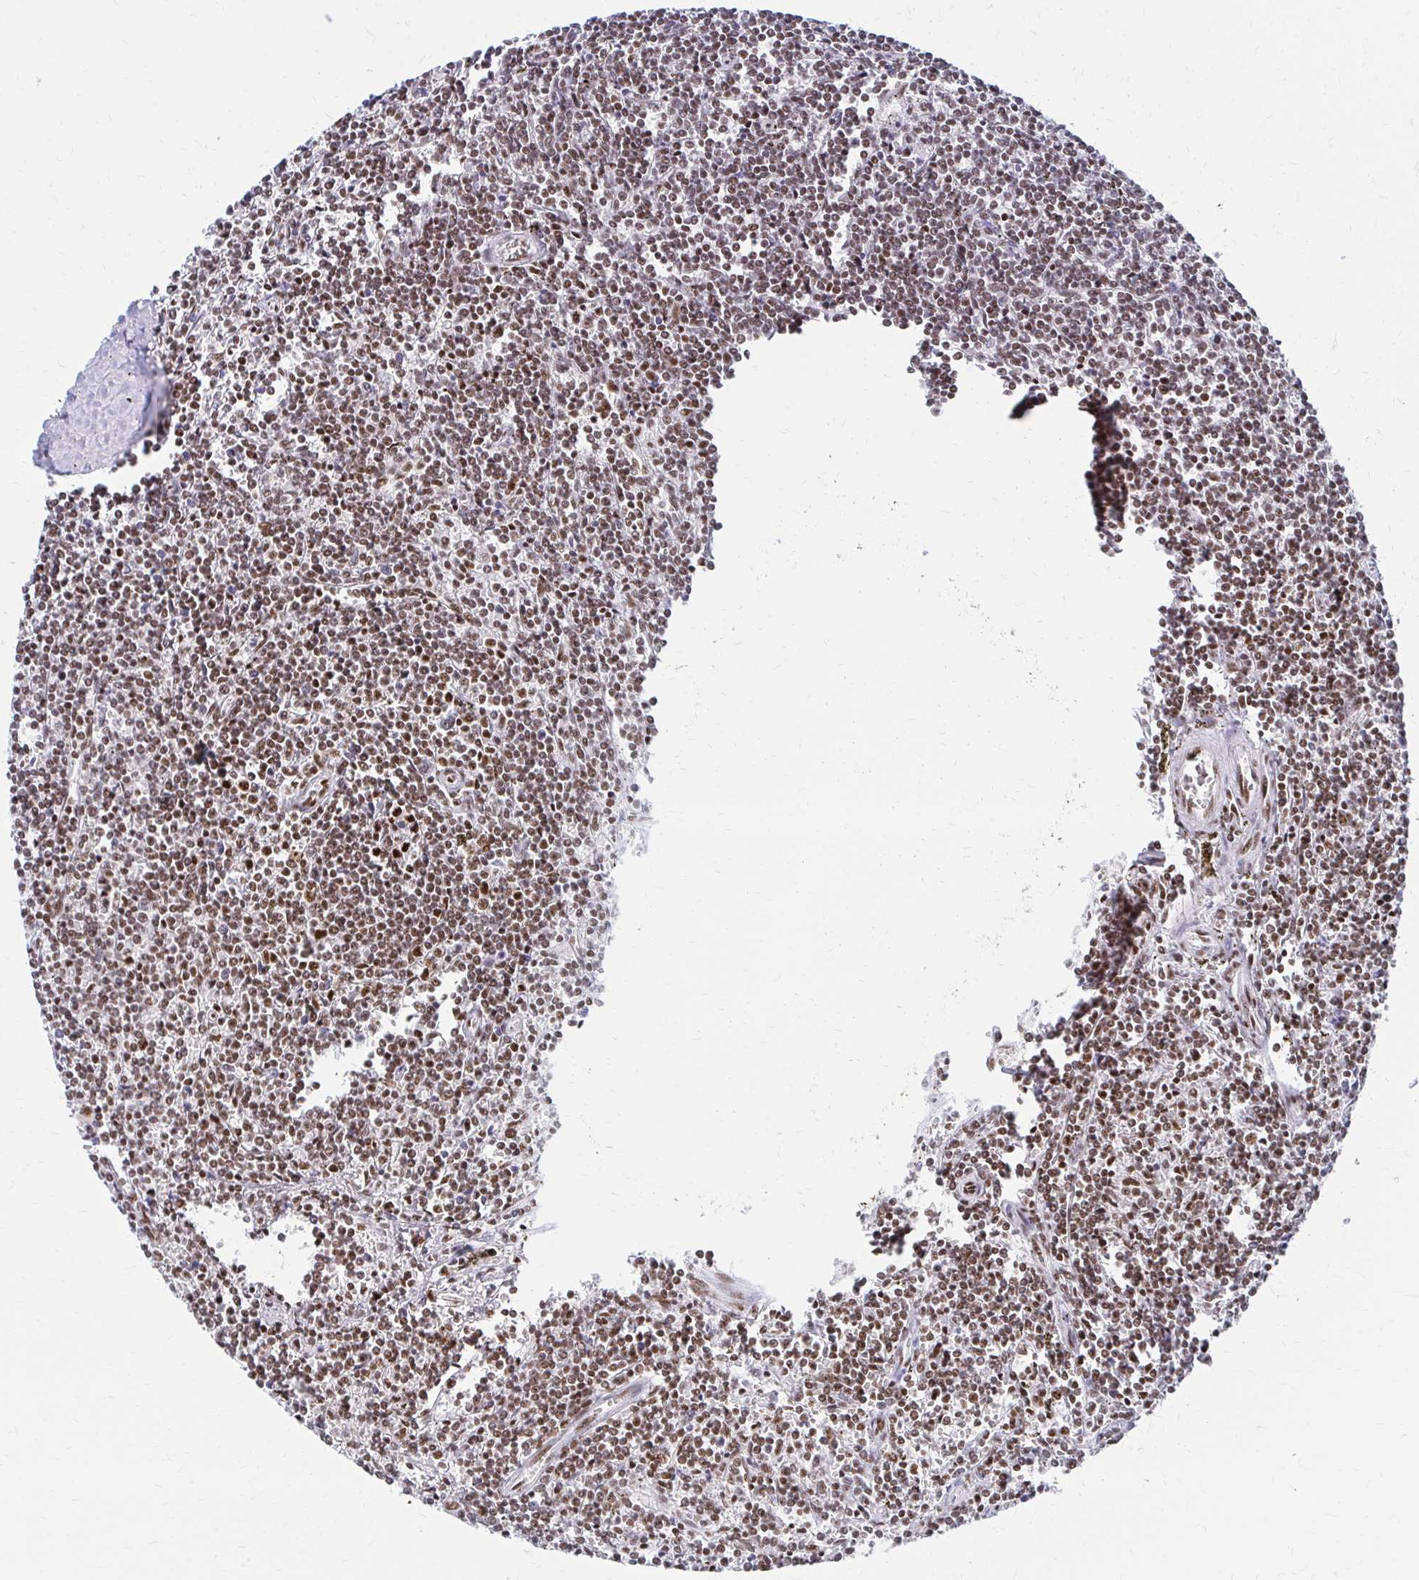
{"staining": {"intensity": "moderate", "quantity": ">75%", "location": "nuclear"}, "tissue": "lymphoma", "cell_type": "Tumor cells", "image_type": "cancer", "snomed": [{"axis": "morphology", "description": "Malignant lymphoma, non-Hodgkin's type, Low grade"}, {"axis": "topography", "description": "Spleen"}], "caption": "Lymphoma stained with DAB immunohistochemistry displays medium levels of moderate nuclear positivity in approximately >75% of tumor cells.", "gene": "CNKSR3", "patient": {"sex": "male", "age": 78}}